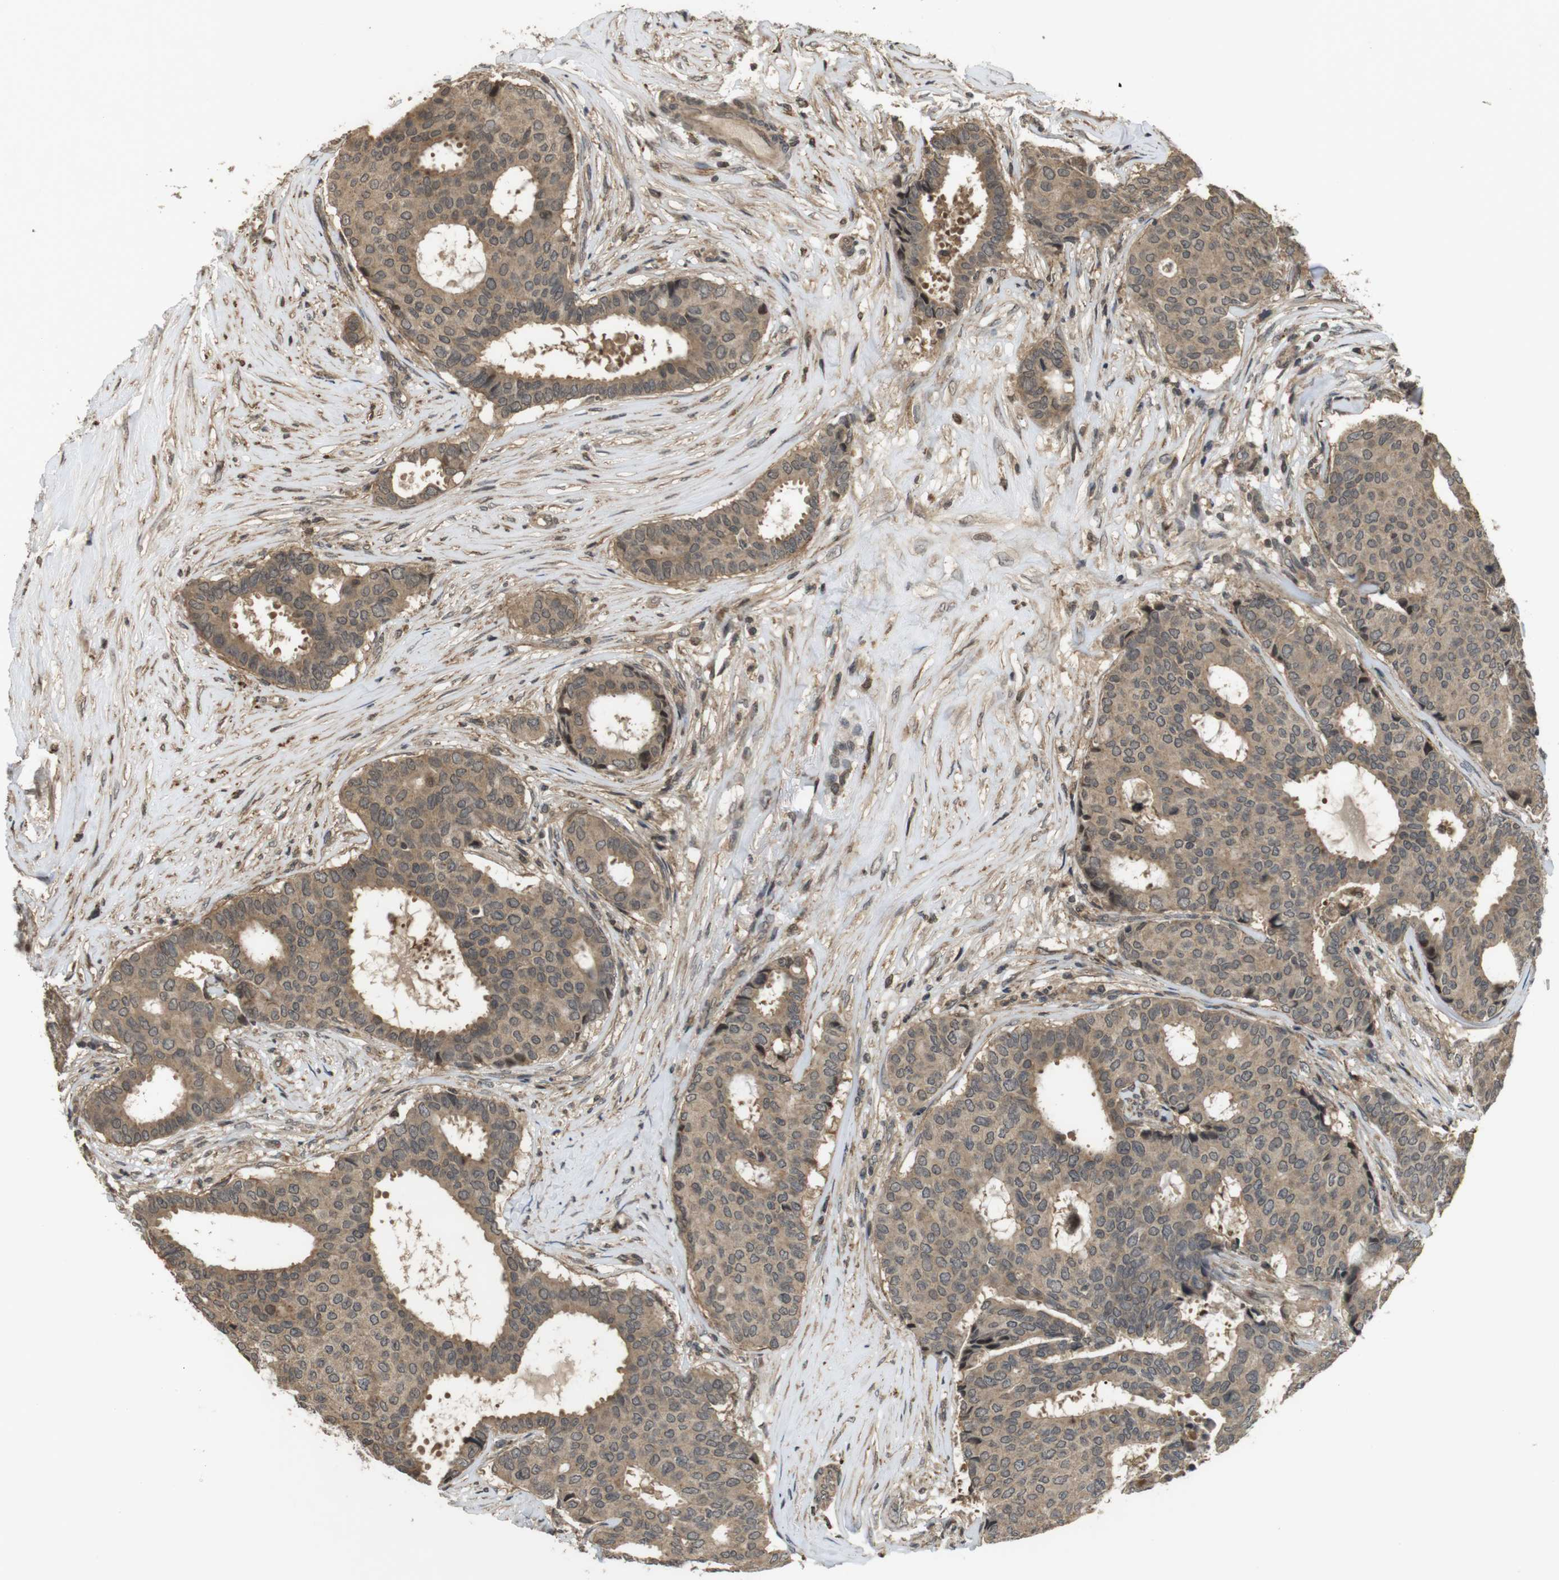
{"staining": {"intensity": "moderate", "quantity": ">75%", "location": "cytoplasmic/membranous,nuclear"}, "tissue": "breast cancer", "cell_type": "Tumor cells", "image_type": "cancer", "snomed": [{"axis": "morphology", "description": "Duct carcinoma"}, {"axis": "topography", "description": "Breast"}], "caption": "Moderate cytoplasmic/membranous and nuclear expression is present in about >75% of tumor cells in breast infiltrating ductal carcinoma.", "gene": "FZD10", "patient": {"sex": "female", "age": 75}}